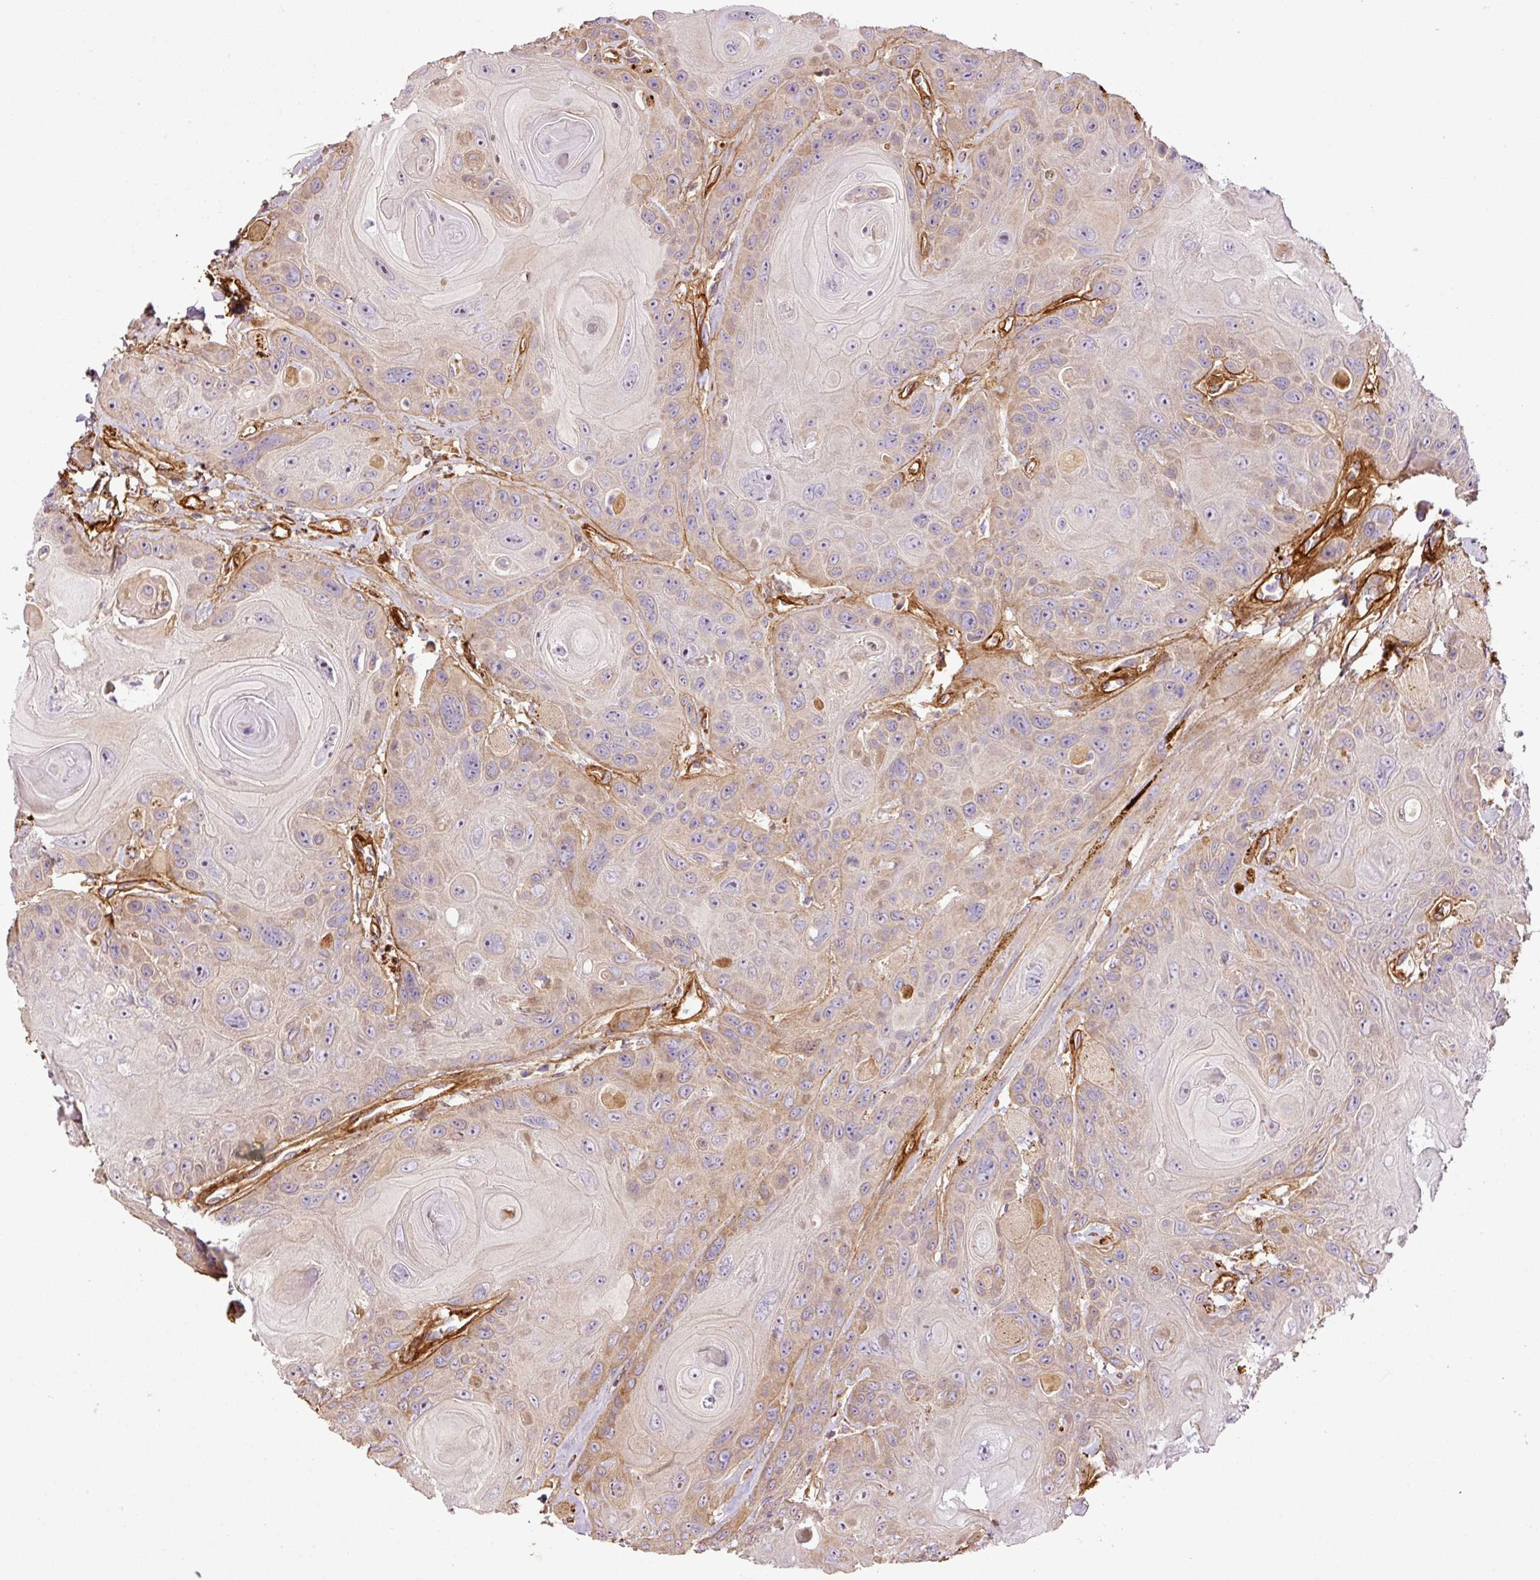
{"staining": {"intensity": "weak", "quantity": "25%-75%", "location": "cytoplasmic/membranous"}, "tissue": "head and neck cancer", "cell_type": "Tumor cells", "image_type": "cancer", "snomed": [{"axis": "morphology", "description": "Squamous cell carcinoma, NOS"}, {"axis": "topography", "description": "Head-Neck"}], "caption": "Immunohistochemistry (IHC) photomicrograph of squamous cell carcinoma (head and neck) stained for a protein (brown), which demonstrates low levels of weak cytoplasmic/membranous positivity in about 25%-75% of tumor cells.", "gene": "NID2", "patient": {"sex": "female", "age": 59}}